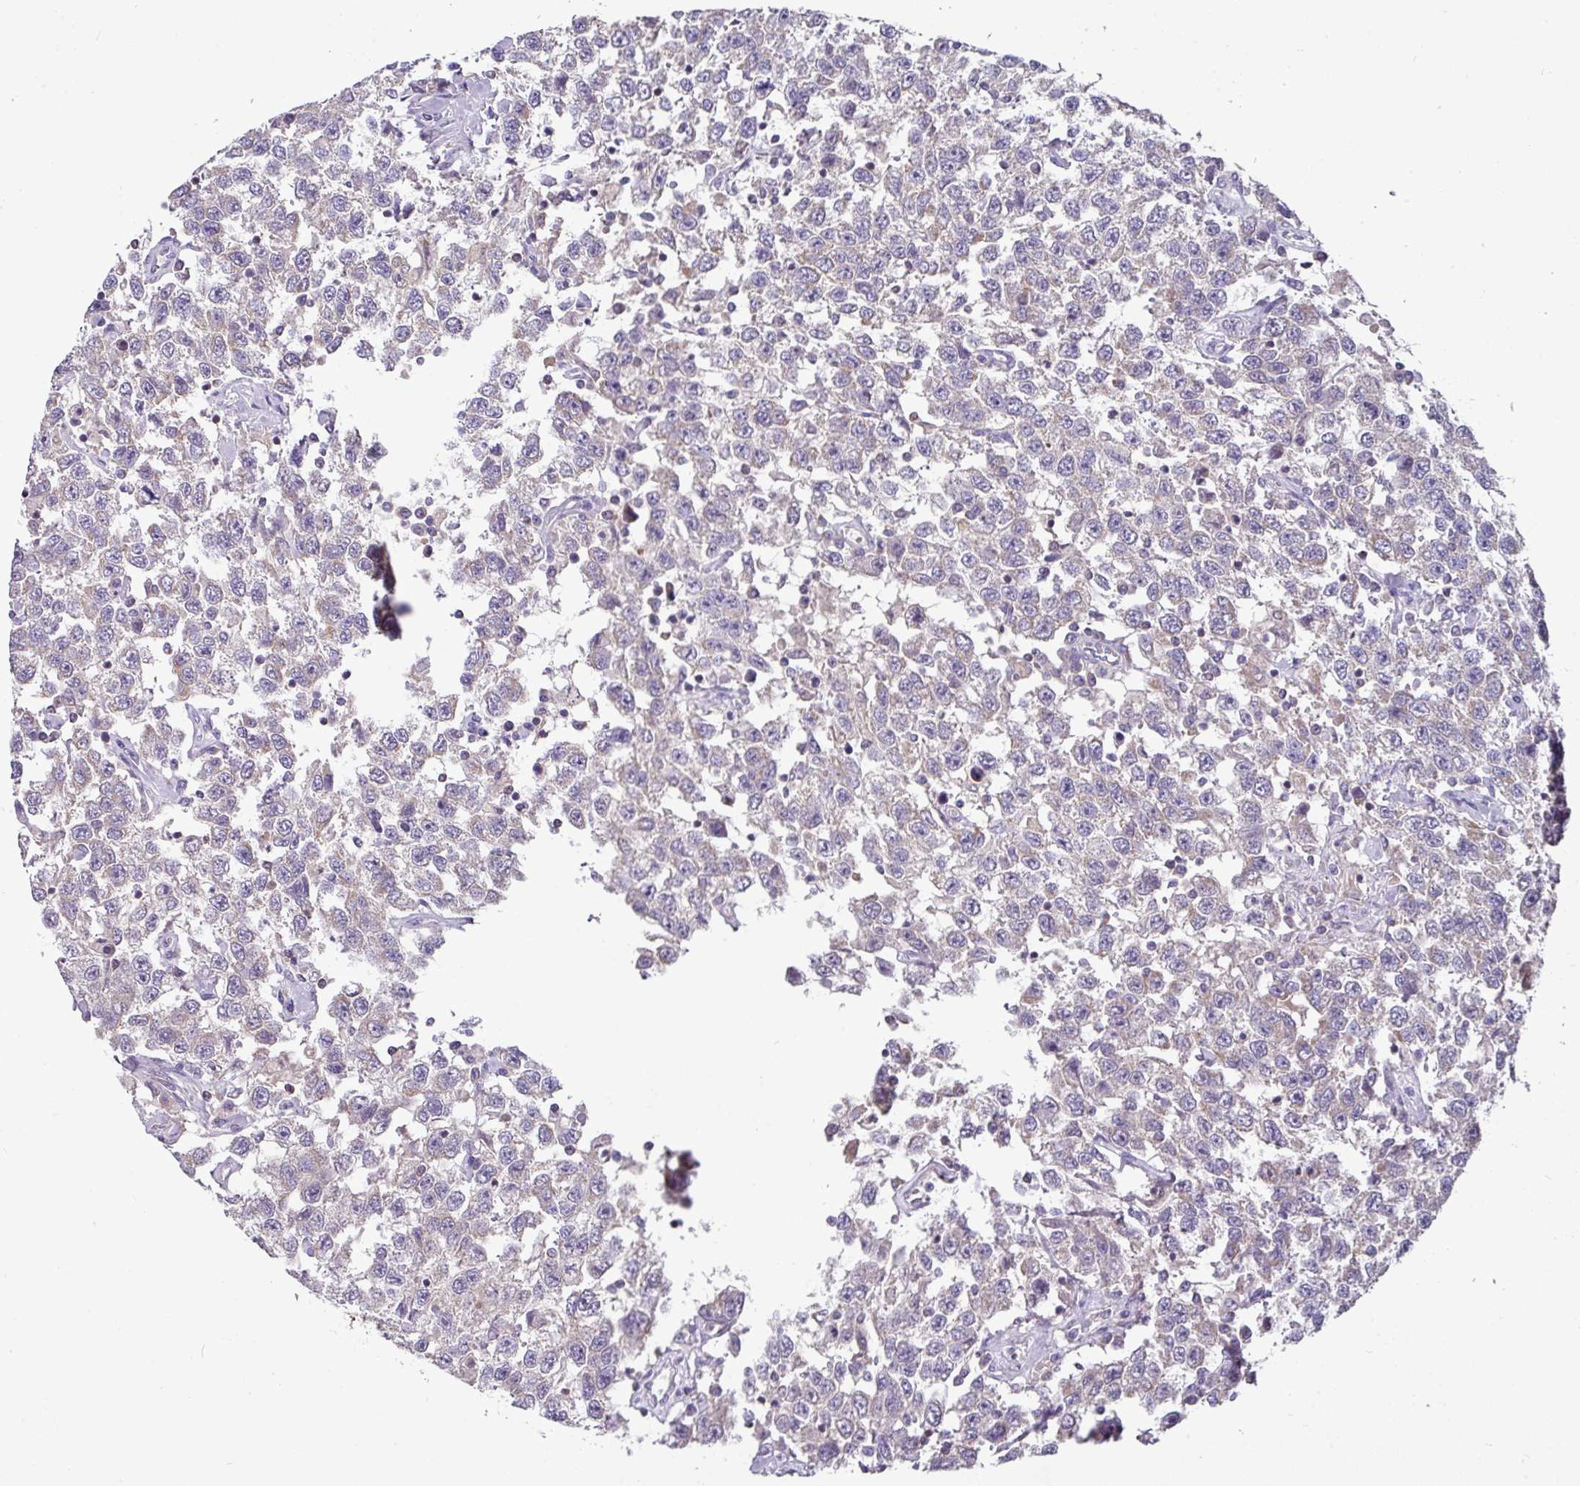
{"staining": {"intensity": "negative", "quantity": "none", "location": "none"}, "tissue": "testis cancer", "cell_type": "Tumor cells", "image_type": "cancer", "snomed": [{"axis": "morphology", "description": "Seminoma, NOS"}, {"axis": "topography", "description": "Testis"}], "caption": "Immunohistochemistry histopathology image of human seminoma (testis) stained for a protein (brown), which displays no expression in tumor cells.", "gene": "TRAPPC1", "patient": {"sex": "male", "age": 41}}